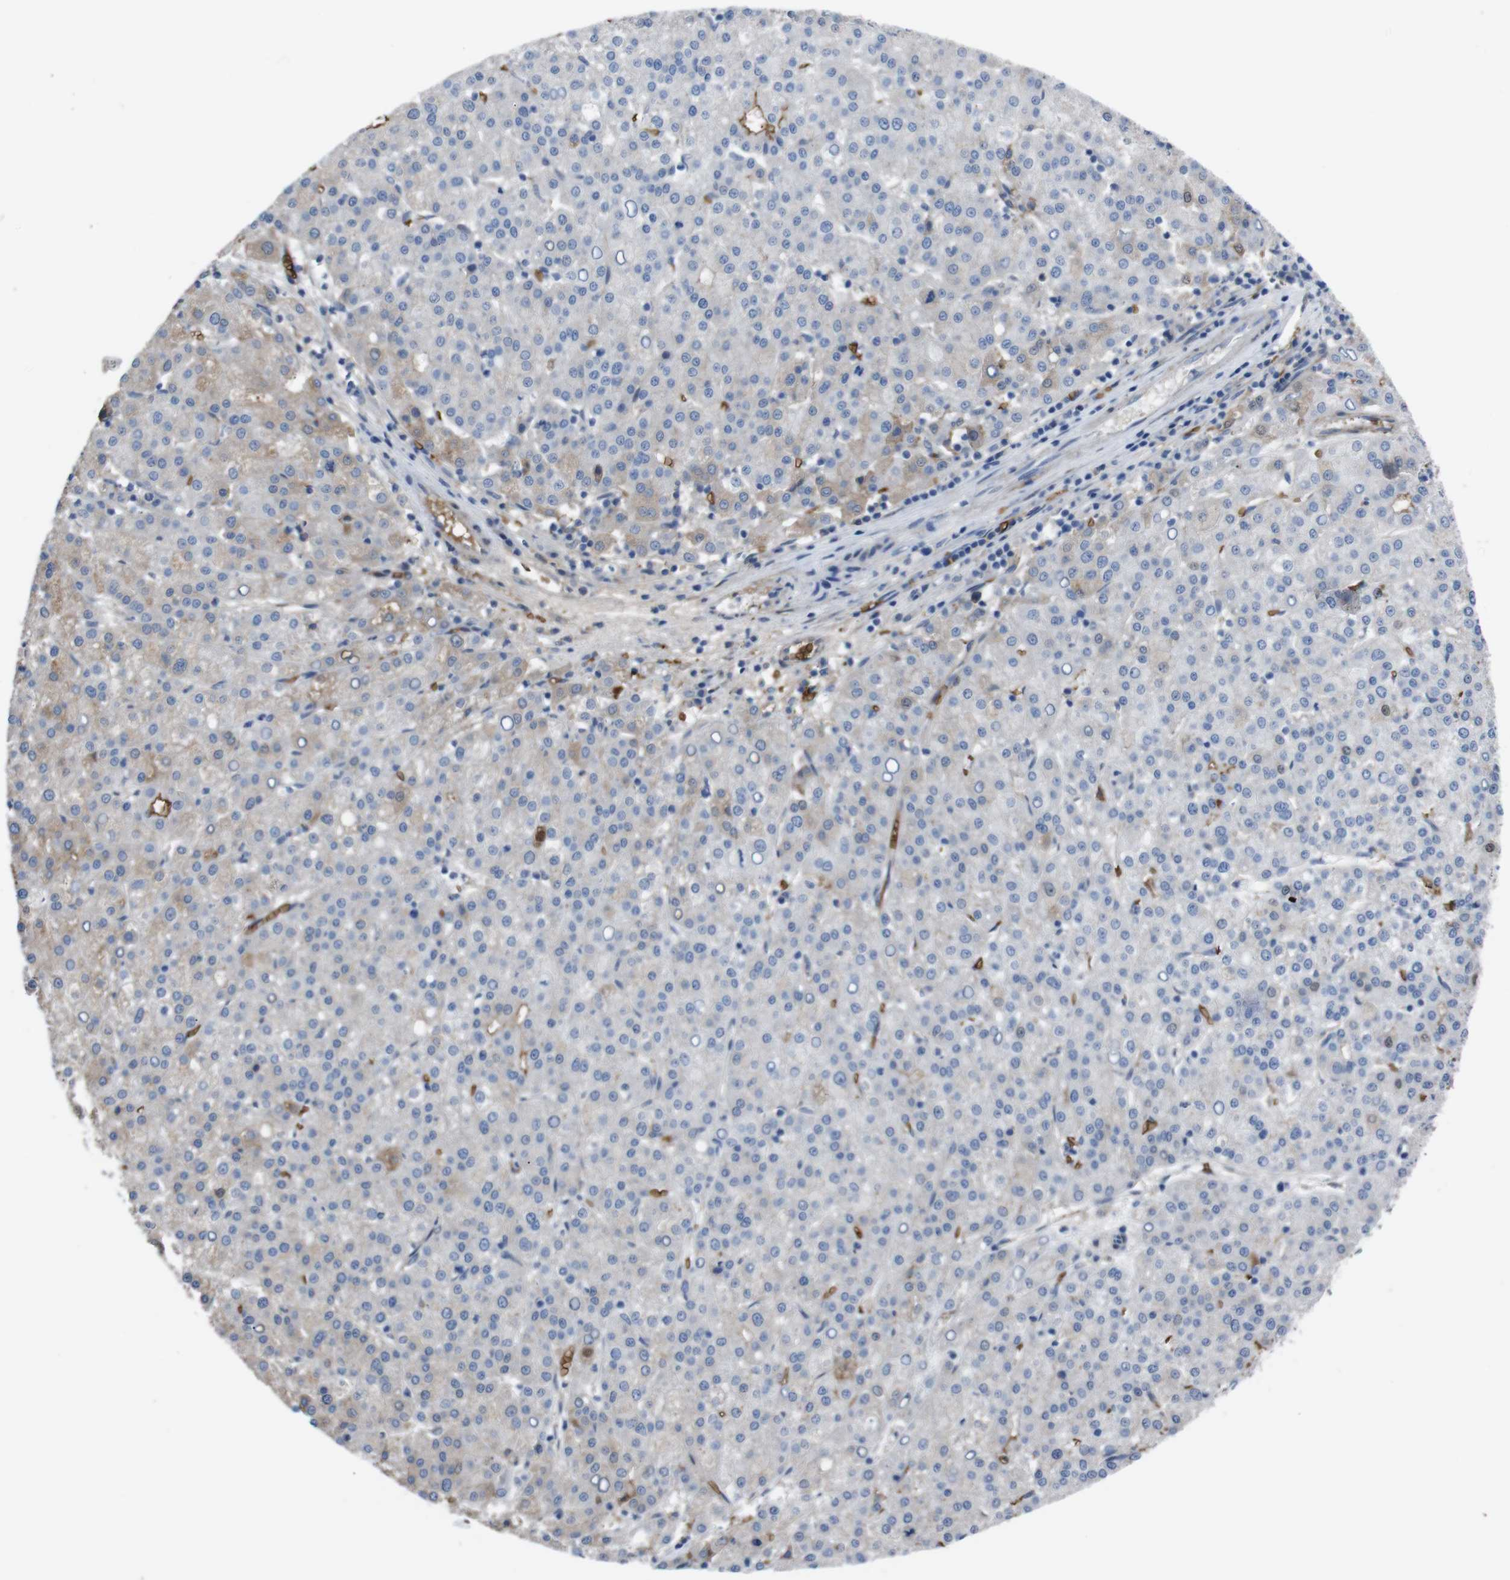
{"staining": {"intensity": "weak", "quantity": "25%-75%", "location": "cytoplasmic/membranous"}, "tissue": "liver cancer", "cell_type": "Tumor cells", "image_type": "cancer", "snomed": [{"axis": "morphology", "description": "Carcinoma, Hepatocellular, NOS"}, {"axis": "topography", "description": "Liver"}], "caption": "There is low levels of weak cytoplasmic/membranous staining in tumor cells of liver hepatocellular carcinoma, as demonstrated by immunohistochemical staining (brown color).", "gene": "SPTB", "patient": {"sex": "female", "age": 58}}